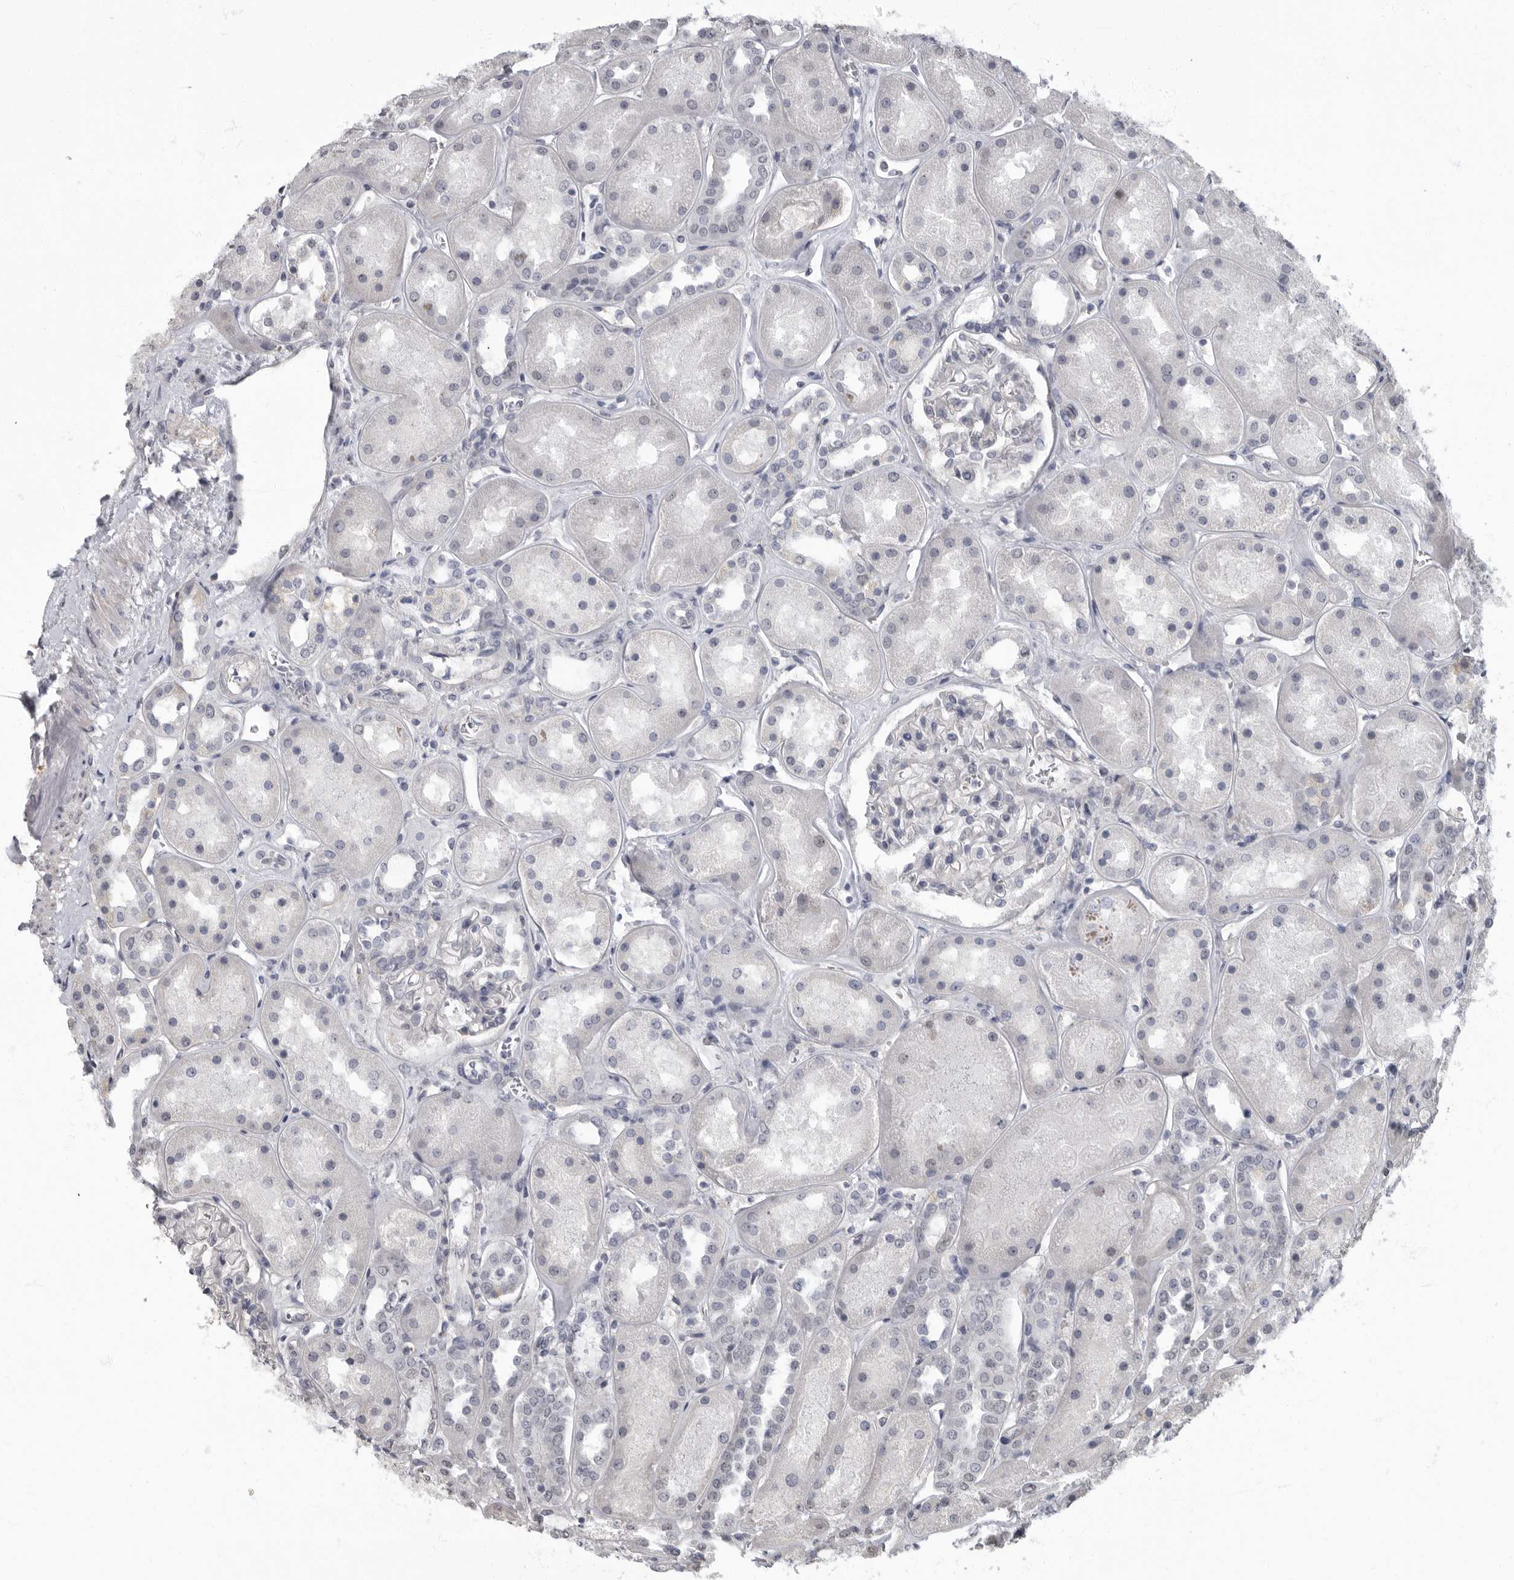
{"staining": {"intensity": "negative", "quantity": "none", "location": "none"}, "tissue": "kidney", "cell_type": "Cells in glomeruli", "image_type": "normal", "snomed": [{"axis": "morphology", "description": "Normal tissue, NOS"}, {"axis": "topography", "description": "Kidney"}], "caption": "Kidney was stained to show a protein in brown. There is no significant staining in cells in glomeruli. (DAB IHC with hematoxylin counter stain).", "gene": "ARHGEF10", "patient": {"sex": "male", "age": 70}}